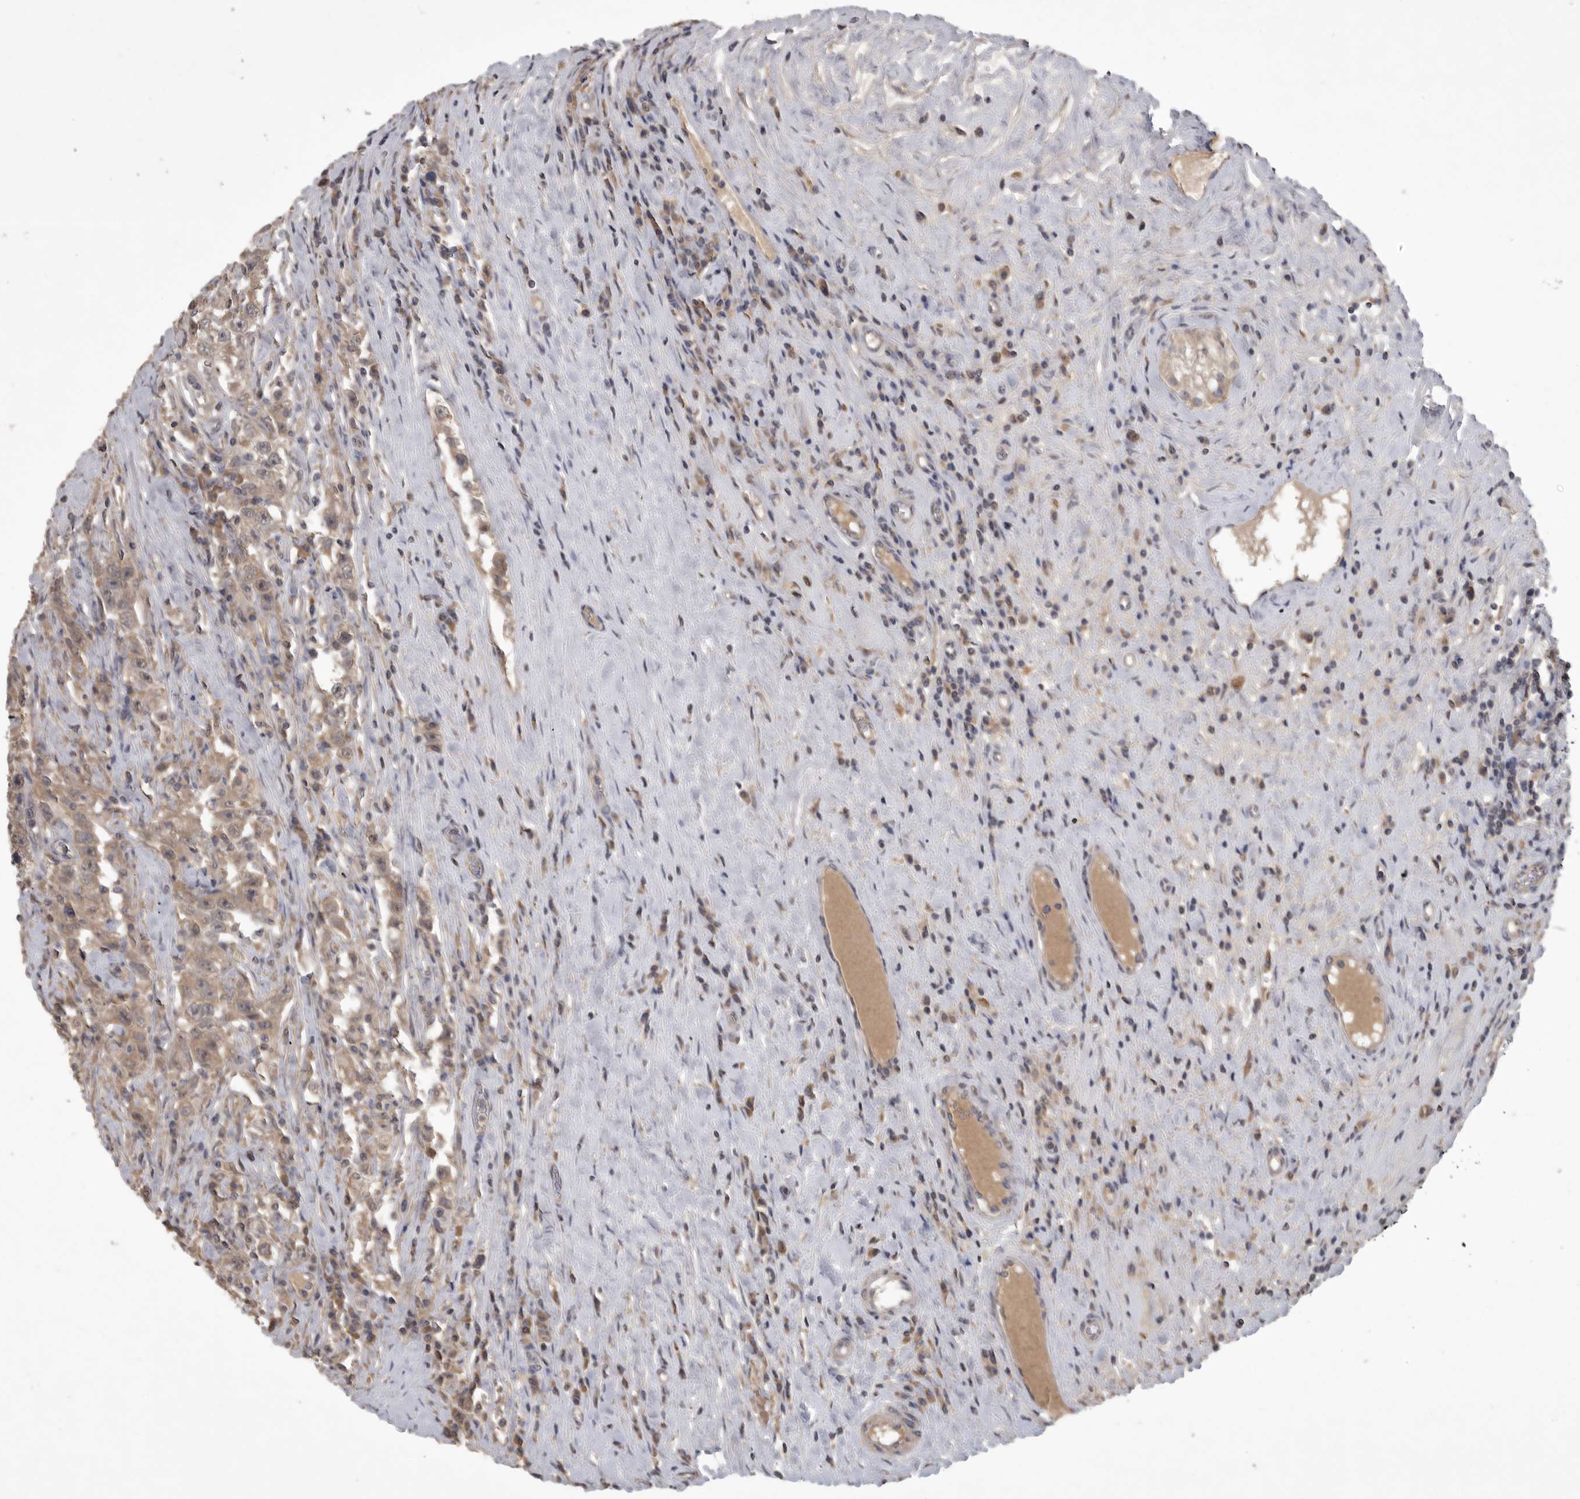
{"staining": {"intensity": "weak", "quantity": ">75%", "location": "cytoplasmic/membranous"}, "tissue": "testis cancer", "cell_type": "Tumor cells", "image_type": "cancer", "snomed": [{"axis": "morphology", "description": "Seminoma, NOS"}, {"axis": "topography", "description": "Testis"}], "caption": "Brown immunohistochemical staining in seminoma (testis) demonstrates weak cytoplasmic/membranous expression in approximately >75% of tumor cells.", "gene": "ZNF114", "patient": {"sex": "male", "age": 41}}